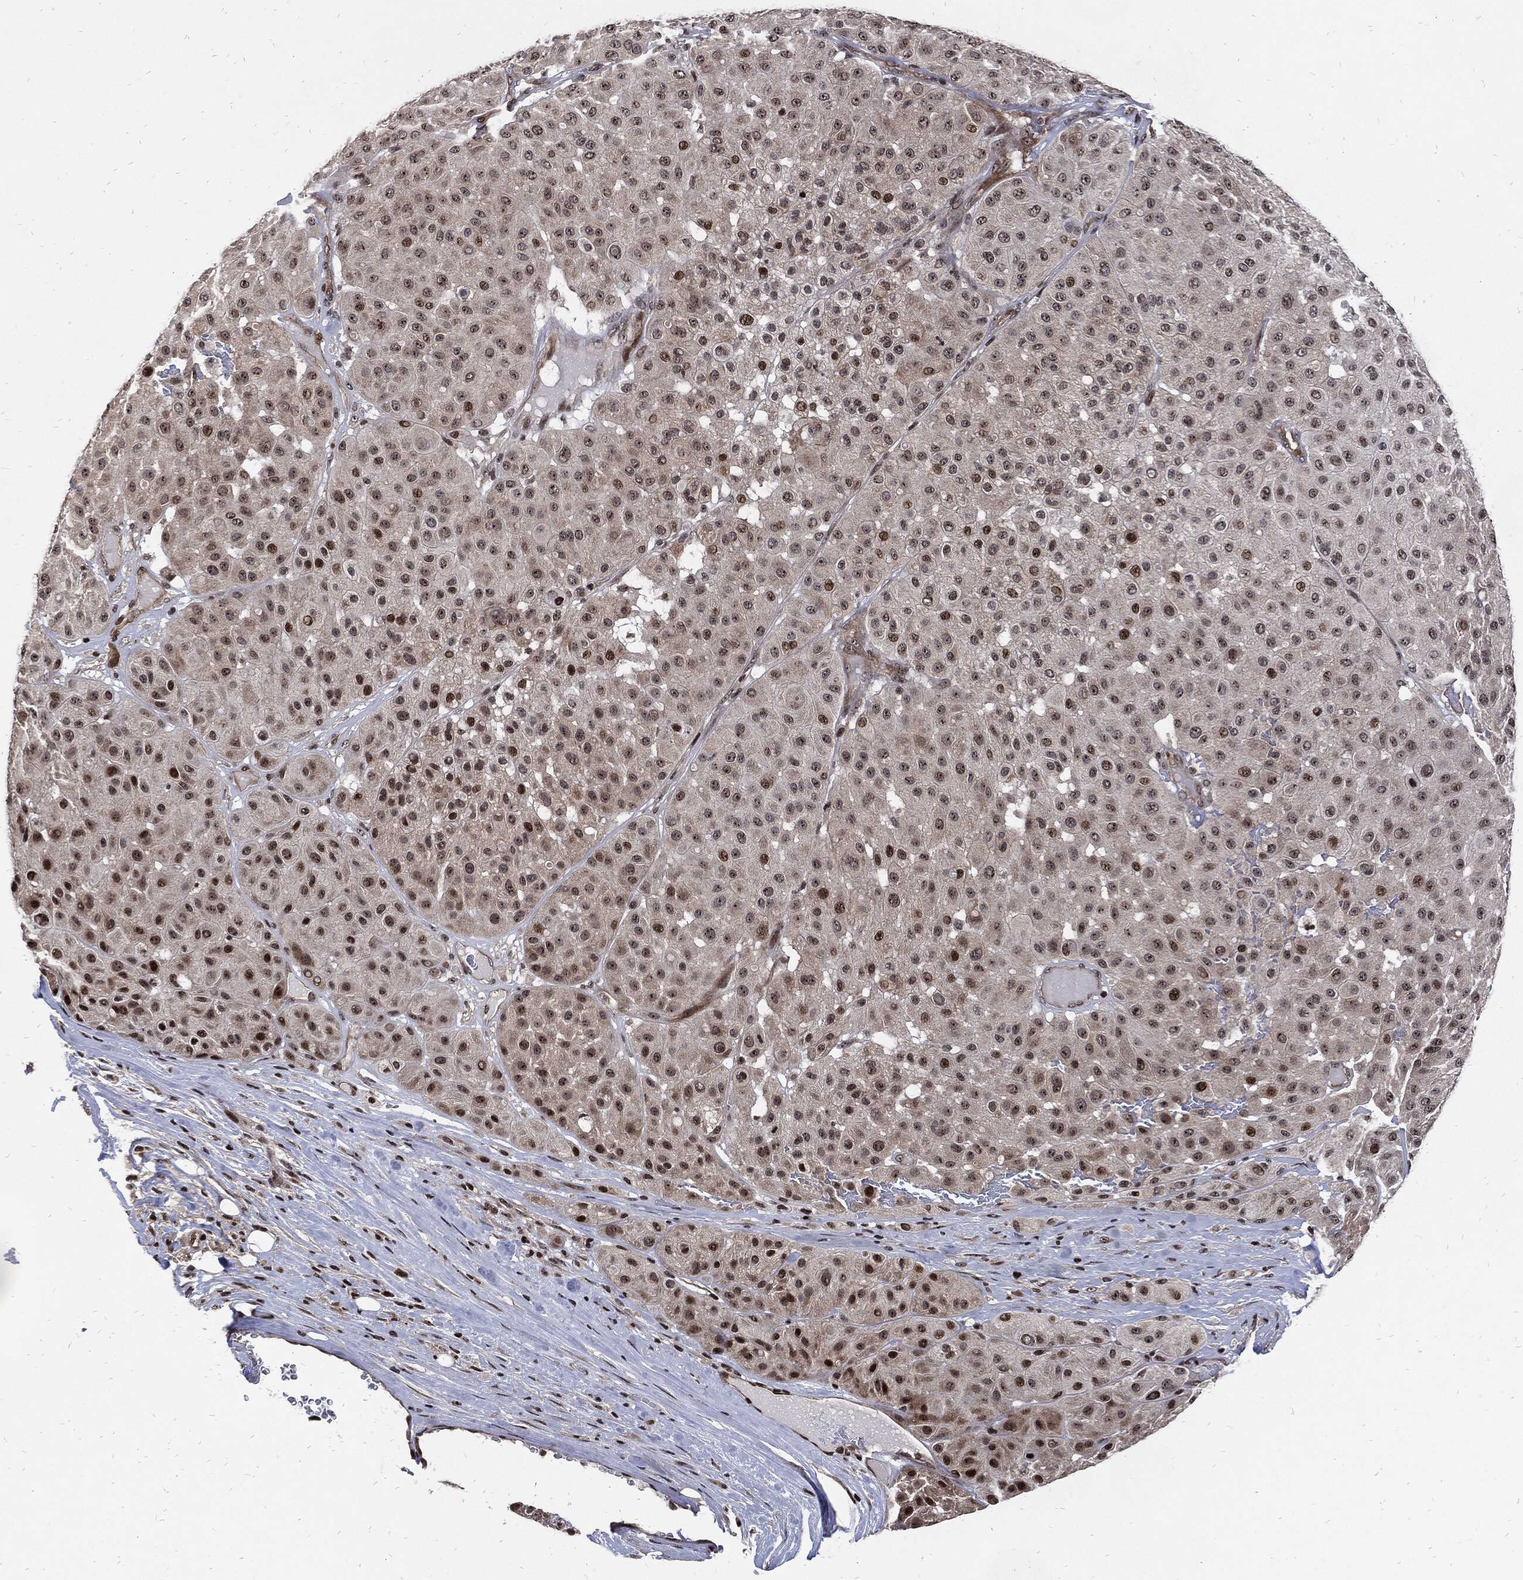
{"staining": {"intensity": "strong", "quantity": "<25%", "location": "nuclear"}, "tissue": "melanoma", "cell_type": "Tumor cells", "image_type": "cancer", "snomed": [{"axis": "morphology", "description": "Malignant melanoma, Metastatic site"}, {"axis": "topography", "description": "Smooth muscle"}], "caption": "Human melanoma stained with a brown dye displays strong nuclear positive expression in approximately <25% of tumor cells.", "gene": "ZNF775", "patient": {"sex": "male", "age": 41}}